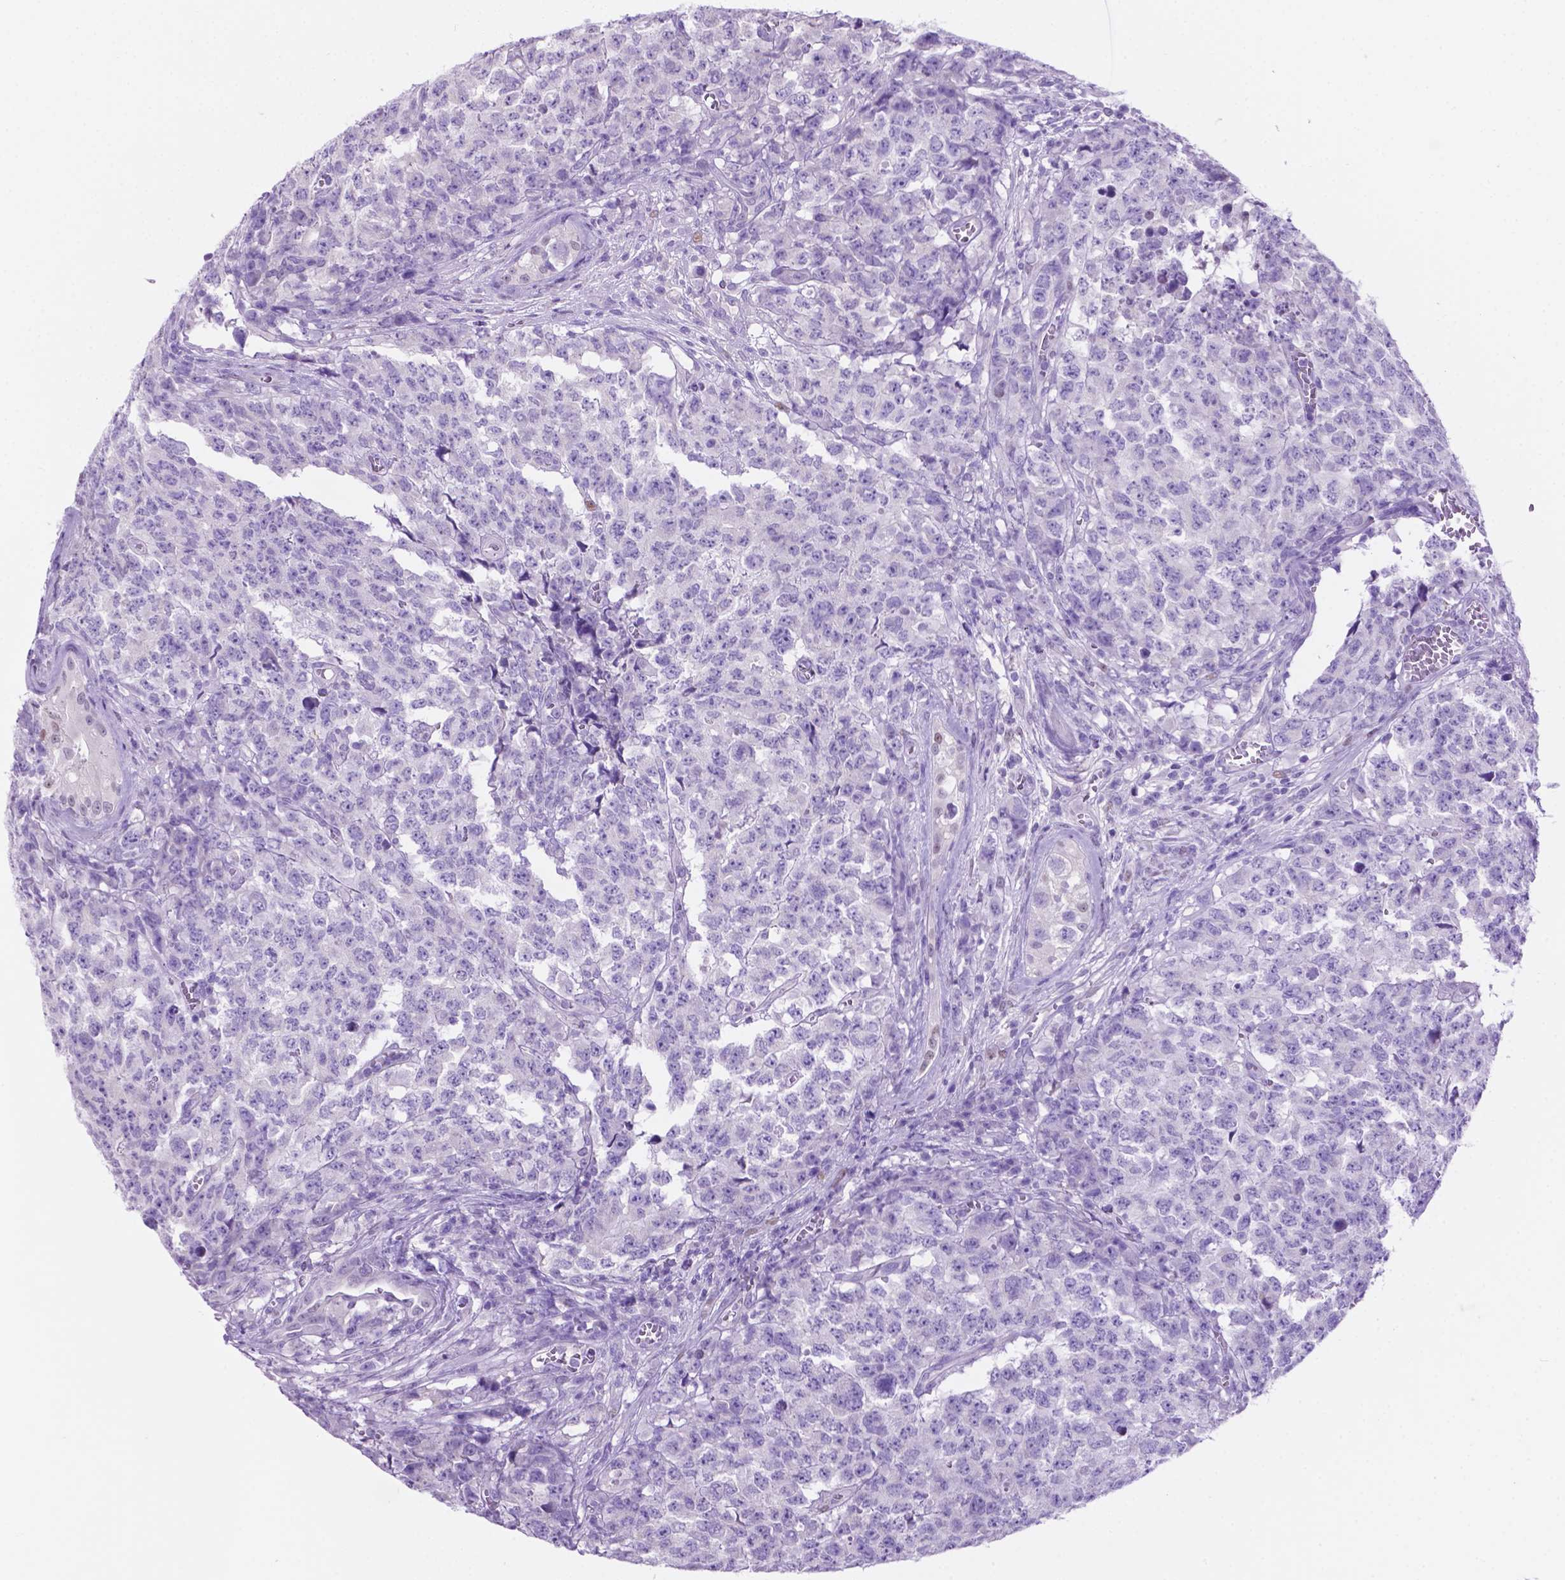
{"staining": {"intensity": "negative", "quantity": "none", "location": "none"}, "tissue": "testis cancer", "cell_type": "Tumor cells", "image_type": "cancer", "snomed": [{"axis": "morphology", "description": "Carcinoma, Embryonal, NOS"}, {"axis": "topography", "description": "Testis"}], "caption": "The immunohistochemistry image has no significant staining in tumor cells of testis embryonal carcinoma tissue. Nuclei are stained in blue.", "gene": "TMEM210", "patient": {"sex": "male", "age": 23}}